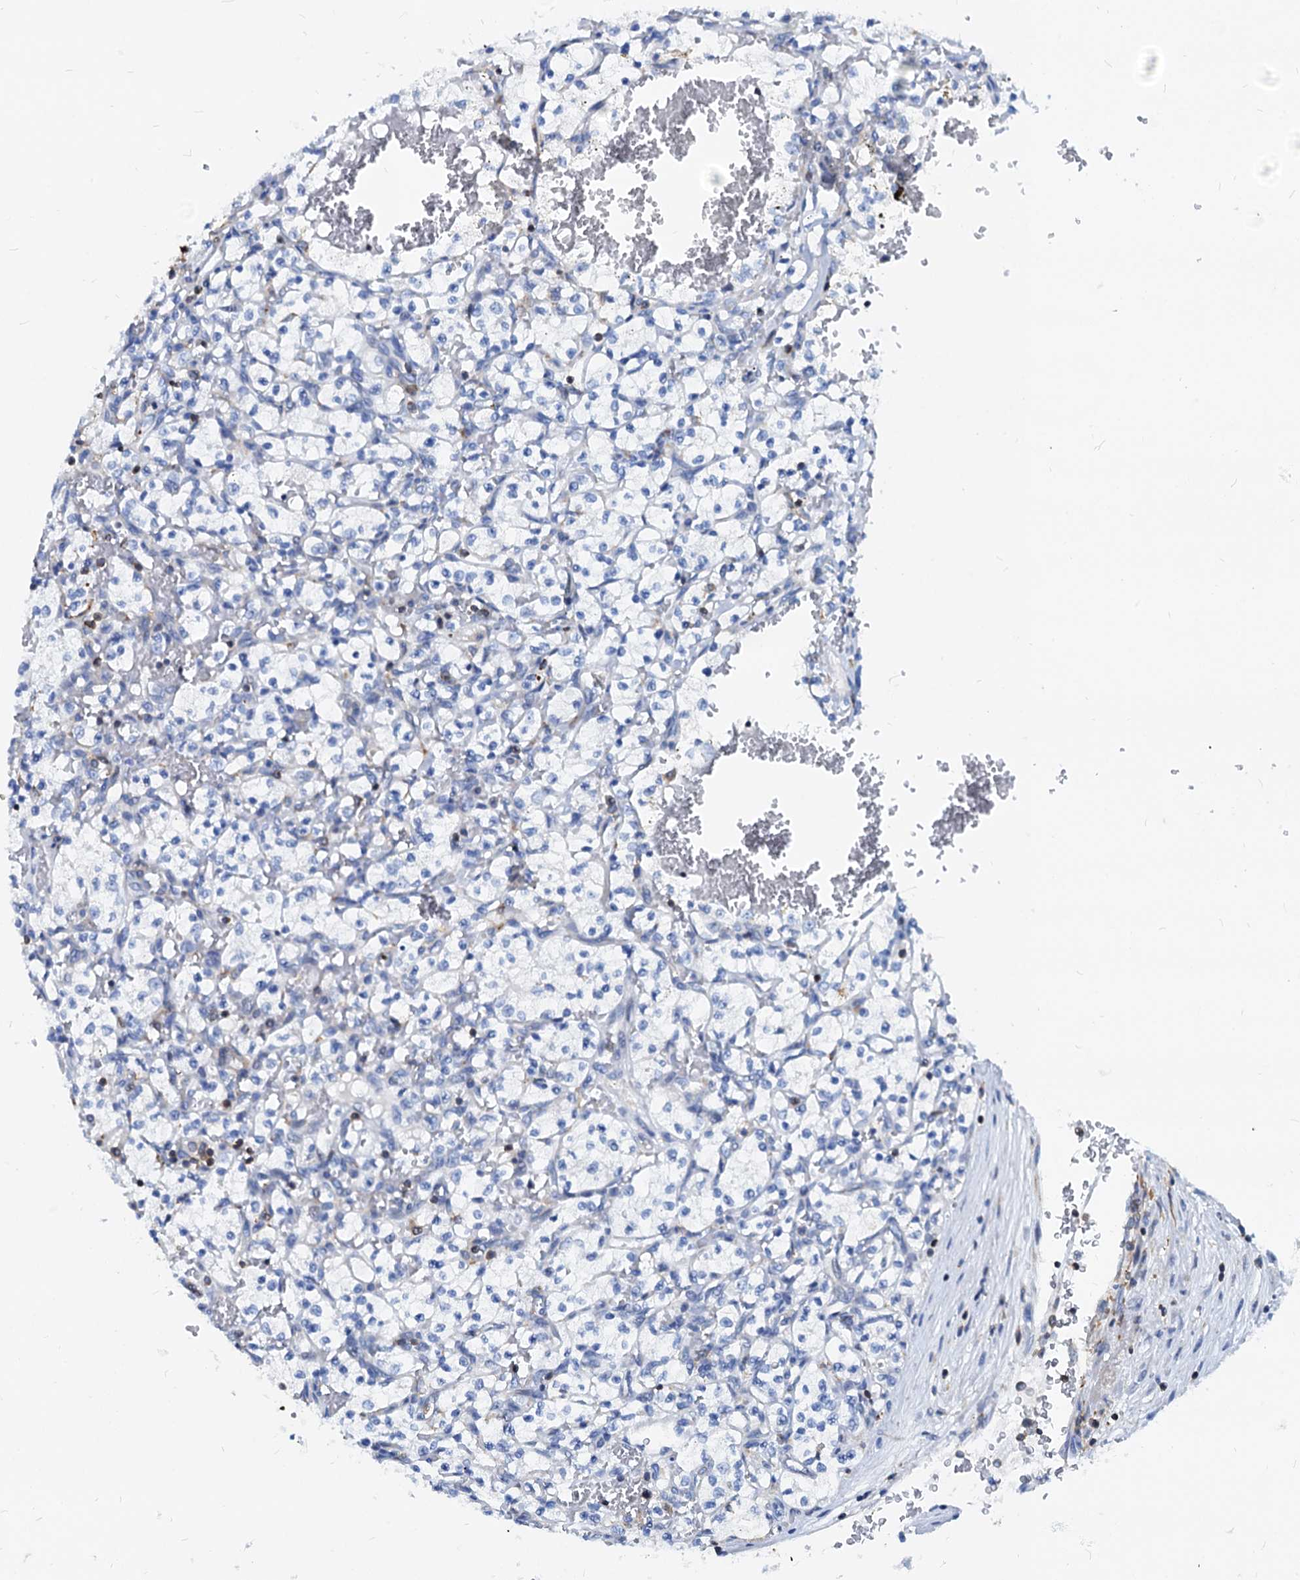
{"staining": {"intensity": "negative", "quantity": "none", "location": "none"}, "tissue": "renal cancer", "cell_type": "Tumor cells", "image_type": "cancer", "snomed": [{"axis": "morphology", "description": "Adenocarcinoma, NOS"}, {"axis": "topography", "description": "Kidney"}], "caption": "The histopathology image shows no significant staining in tumor cells of renal cancer (adenocarcinoma).", "gene": "LCP2", "patient": {"sex": "female", "age": 69}}